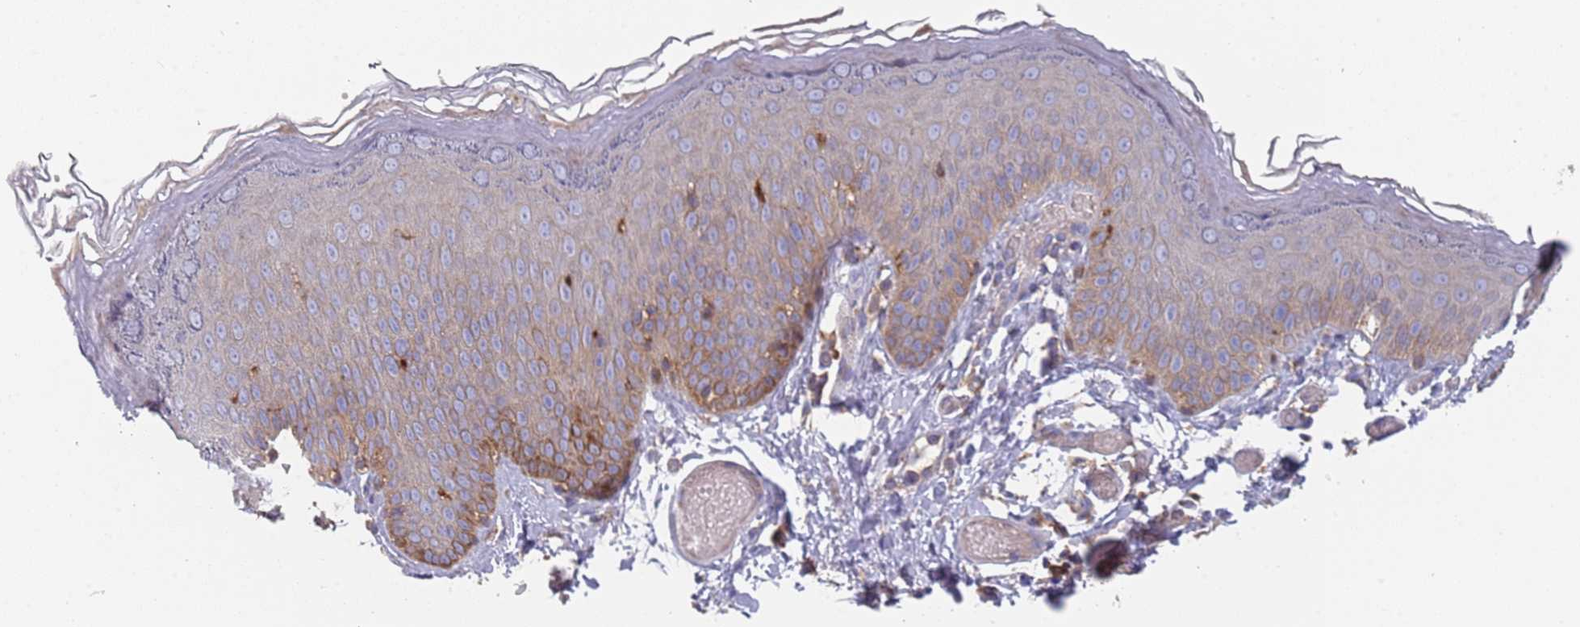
{"staining": {"intensity": "moderate", "quantity": "25%-75%", "location": "cytoplasmic/membranous"}, "tissue": "skin", "cell_type": "Epidermal cells", "image_type": "normal", "snomed": [{"axis": "morphology", "description": "Normal tissue, NOS"}, {"axis": "topography", "description": "Anal"}], "caption": "Normal skin exhibits moderate cytoplasmic/membranous expression in approximately 25%-75% of epidermal cells The staining is performed using DAB brown chromogen to label protein expression. The nuclei are counter-stained blue using hematoxylin..", "gene": "GDI1", "patient": {"sex": "female", "age": 40}}